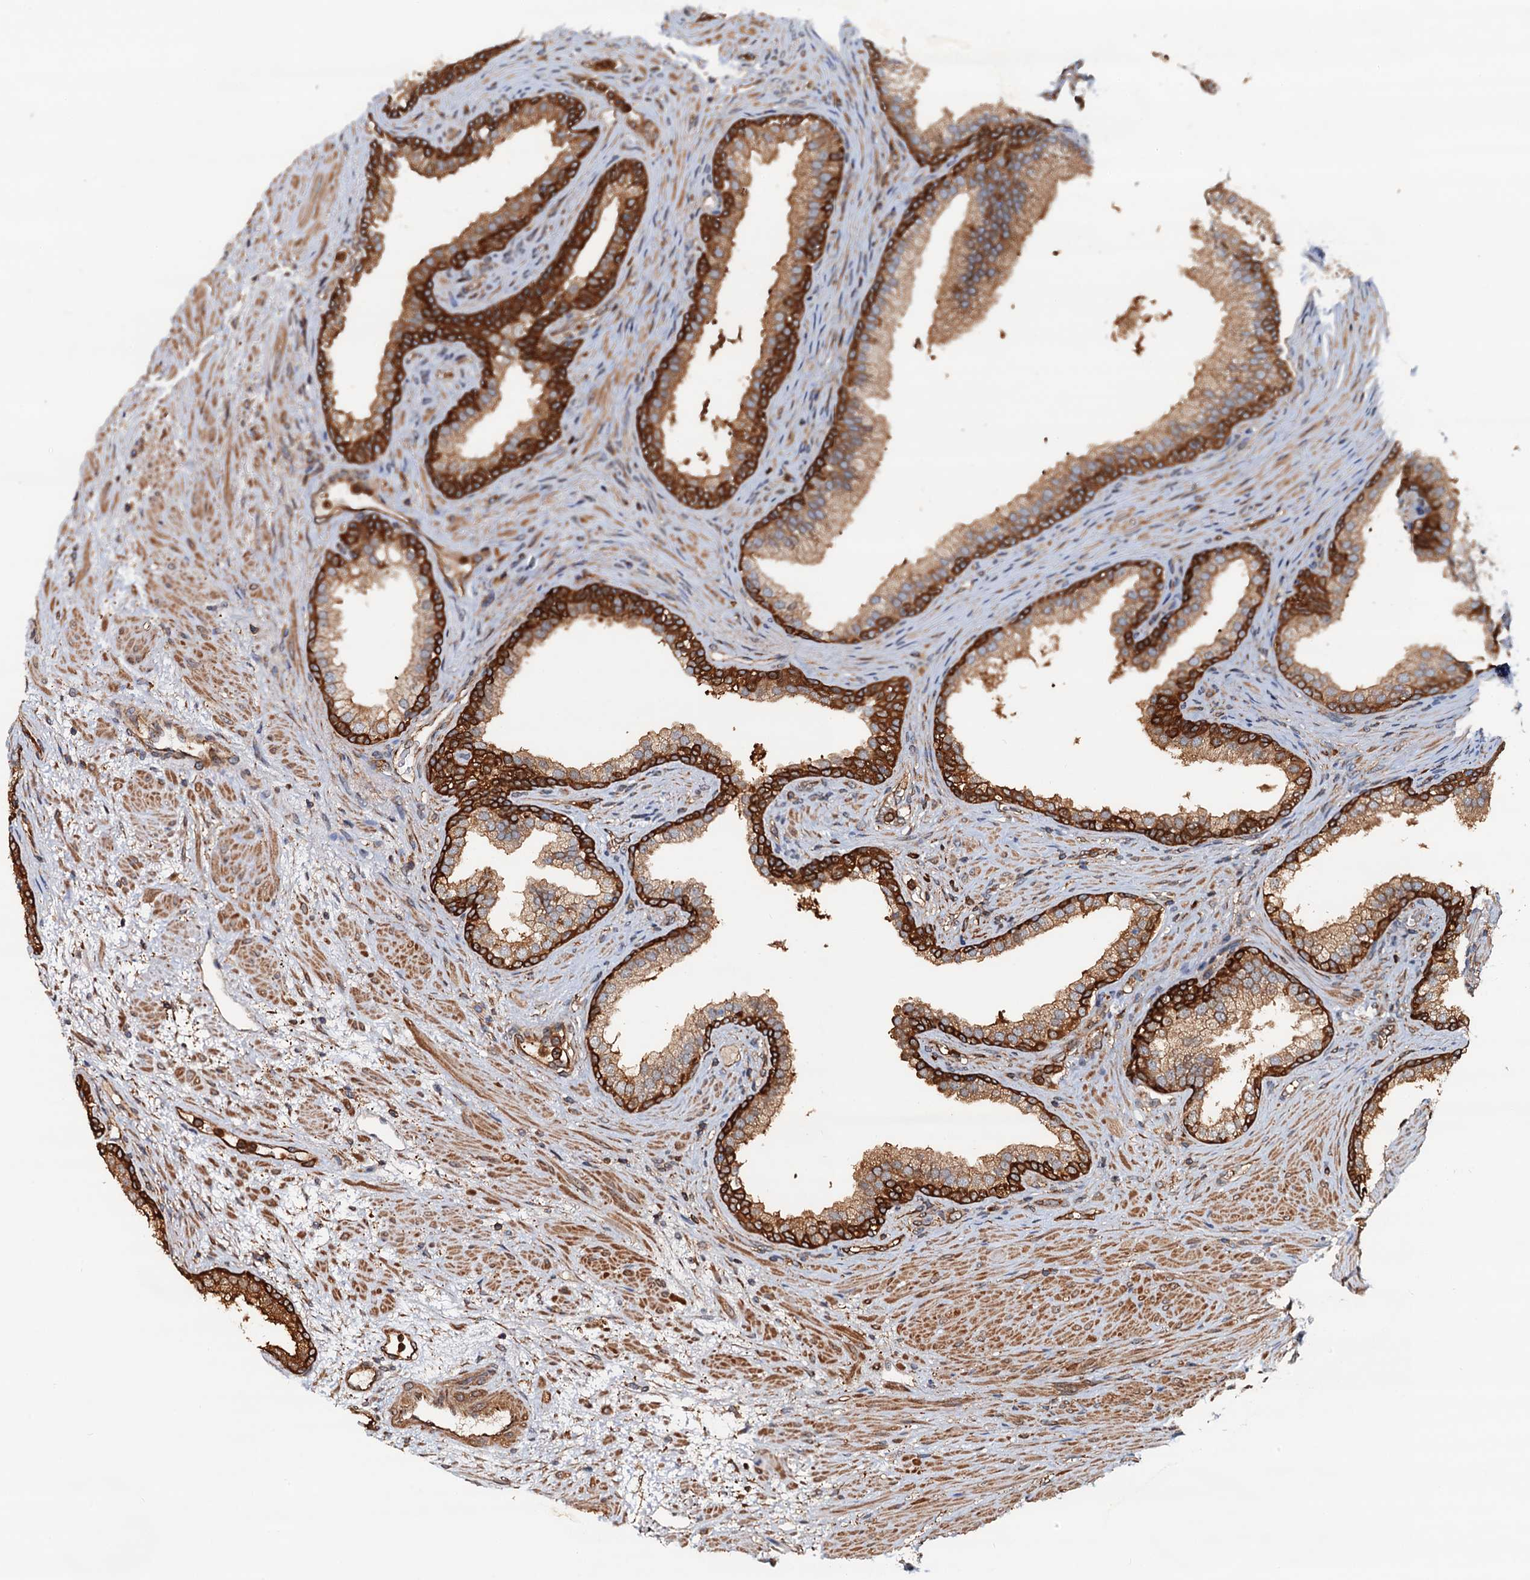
{"staining": {"intensity": "strong", "quantity": "25%-75%", "location": "cytoplasmic/membranous"}, "tissue": "prostate", "cell_type": "Glandular cells", "image_type": "normal", "snomed": [{"axis": "morphology", "description": "Normal tissue, NOS"}, {"axis": "topography", "description": "Prostate"}], "caption": "IHC micrograph of unremarkable prostate: human prostate stained using immunohistochemistry reveals high levels of strong protein expression localized specifically in the cytoplasmic/membranous of glandular cells, appearing as a cytoplasmic/membranous brown color.", "gene": "USP6NL", "patient": {"sex": "male", "age": 76}}